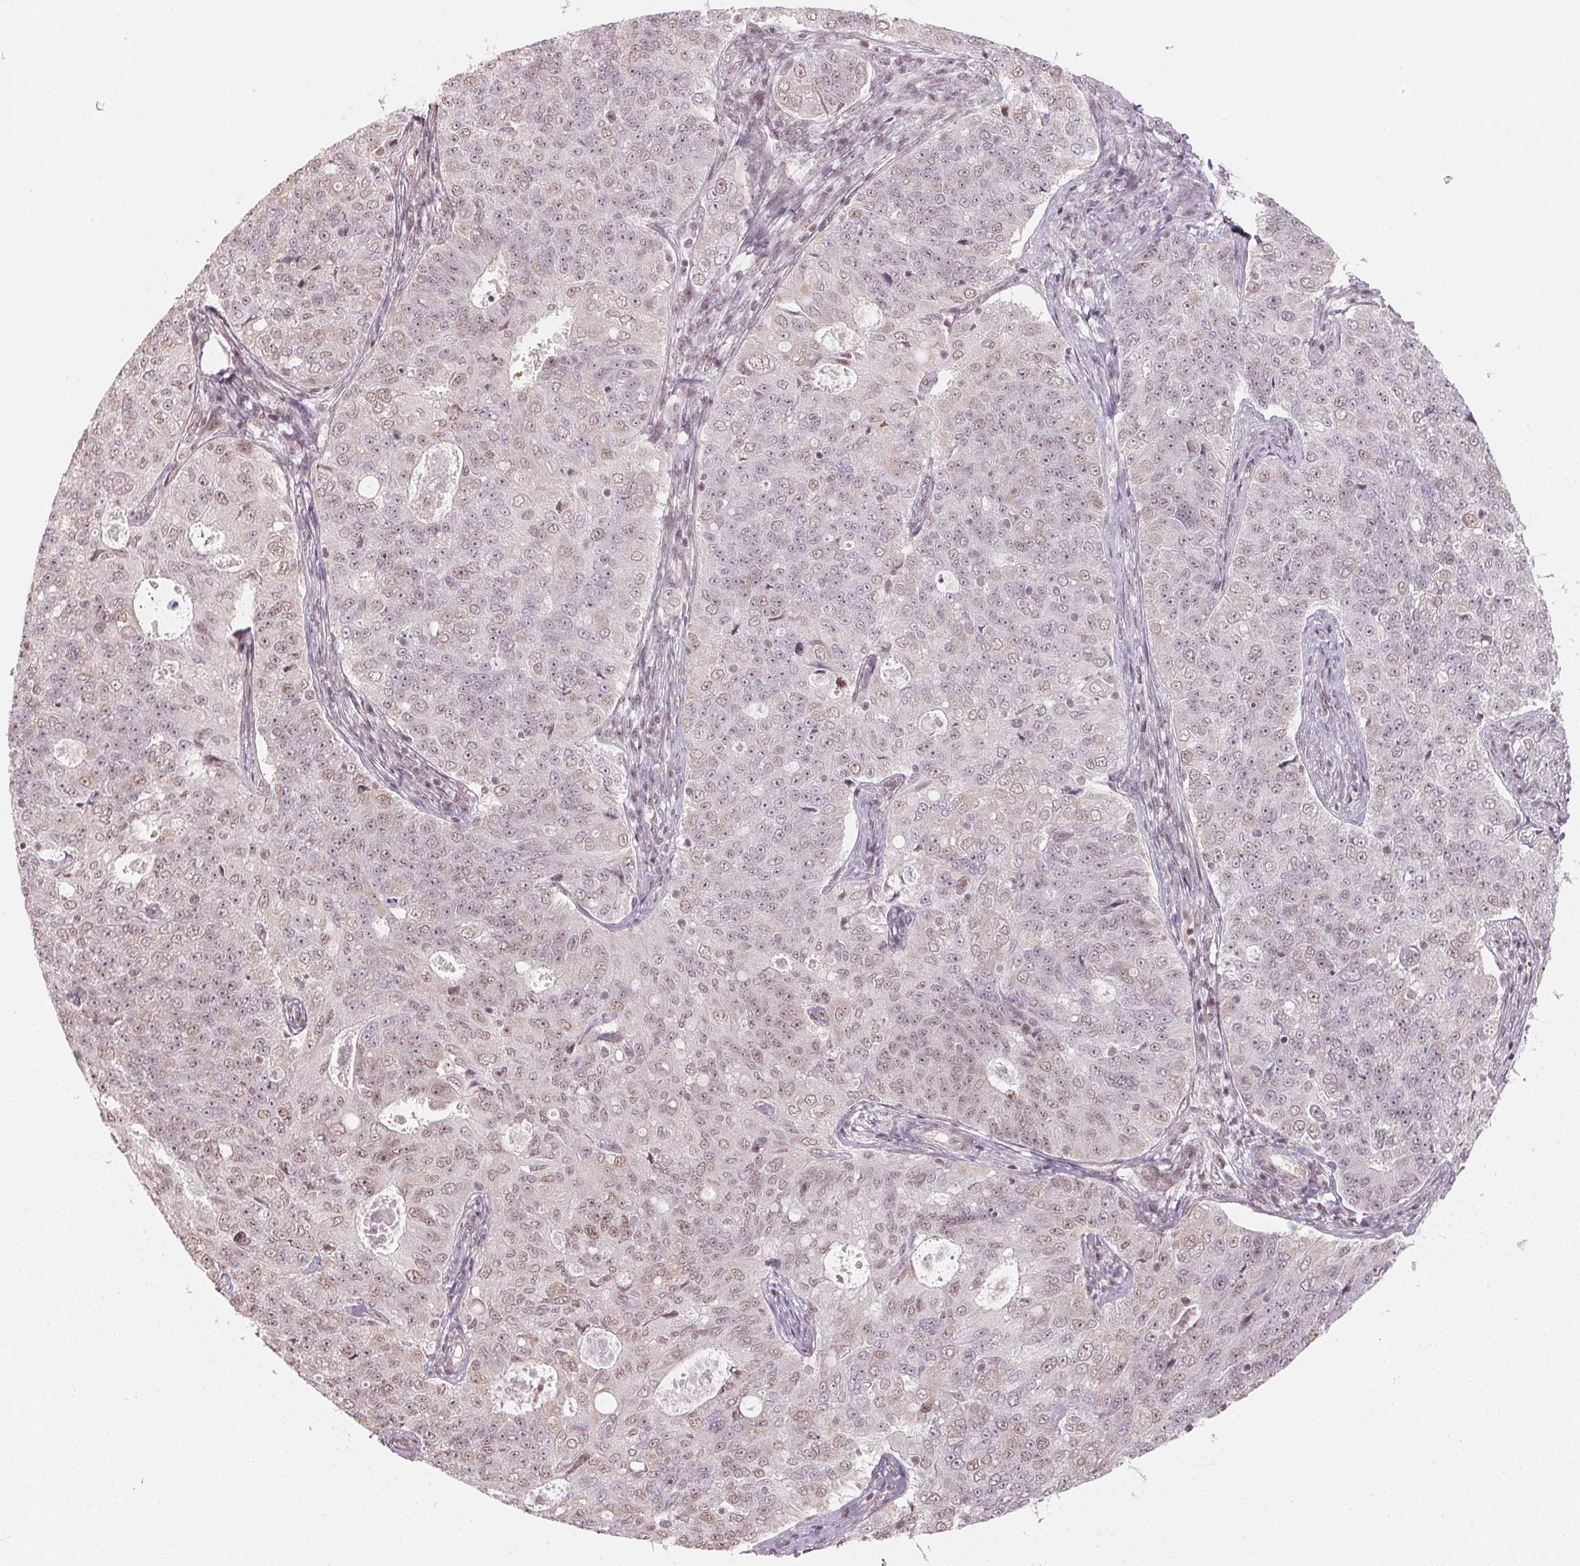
{"staining": {"intensity": "weak", "quantity": "<25%", "location": "nuclear"}, "tissue": "endometrial cancer", "cell_type": "Tumor cells", "image_type": "cancer", "snomed": [{"axis": "morphology", "description": "Adenocarcinoma, NOS"}, {"axis": "topography", "description": "Endometrium"}], "caption": "A histopathology image of adenocarcinoma (endometrial) stained for a protein reveals no brown staining in tumor cells.", "gene": "KAT6A", "patient": {"sex": "female", "age": 43}}